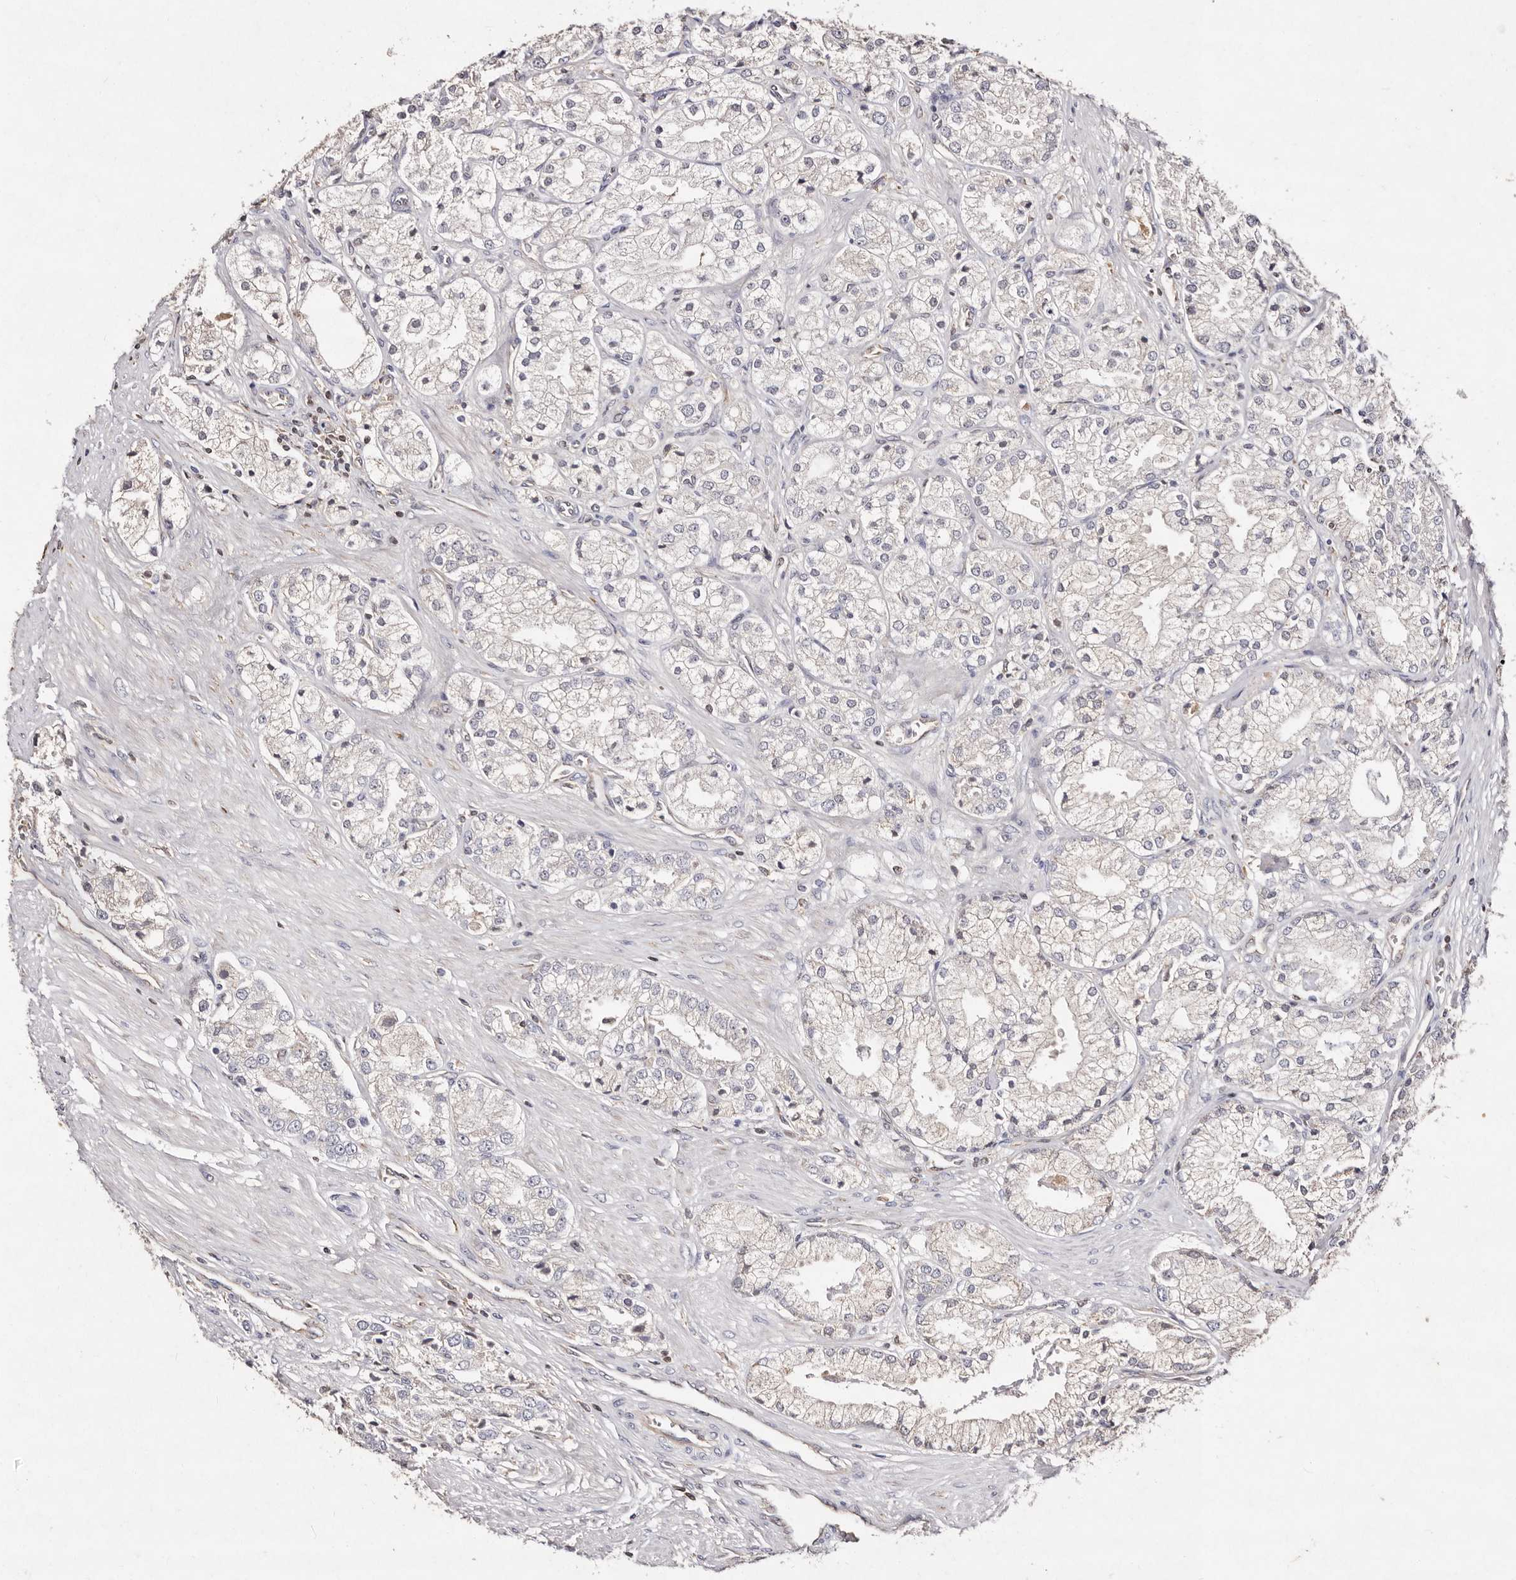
{"staining": {"intensity": "negative", "quantity": "none", "location": "none"}, "tissue": "prostate cancer", "cell_type": "Tumor cells", "image_type": "cancer", "snomed": [{"axis": "morphology", "description": "Adenocarcinoma, High grade"}, {"axis": "topography", "description": "Prostate"}], "caption": "High-grade adenocarcinoma (prostate) stained for a protein using immunohistochemistry reveals no positivity tumor cells.", "gene": "GIMAP4", "patient": {"sex": "male", "age": 50}}